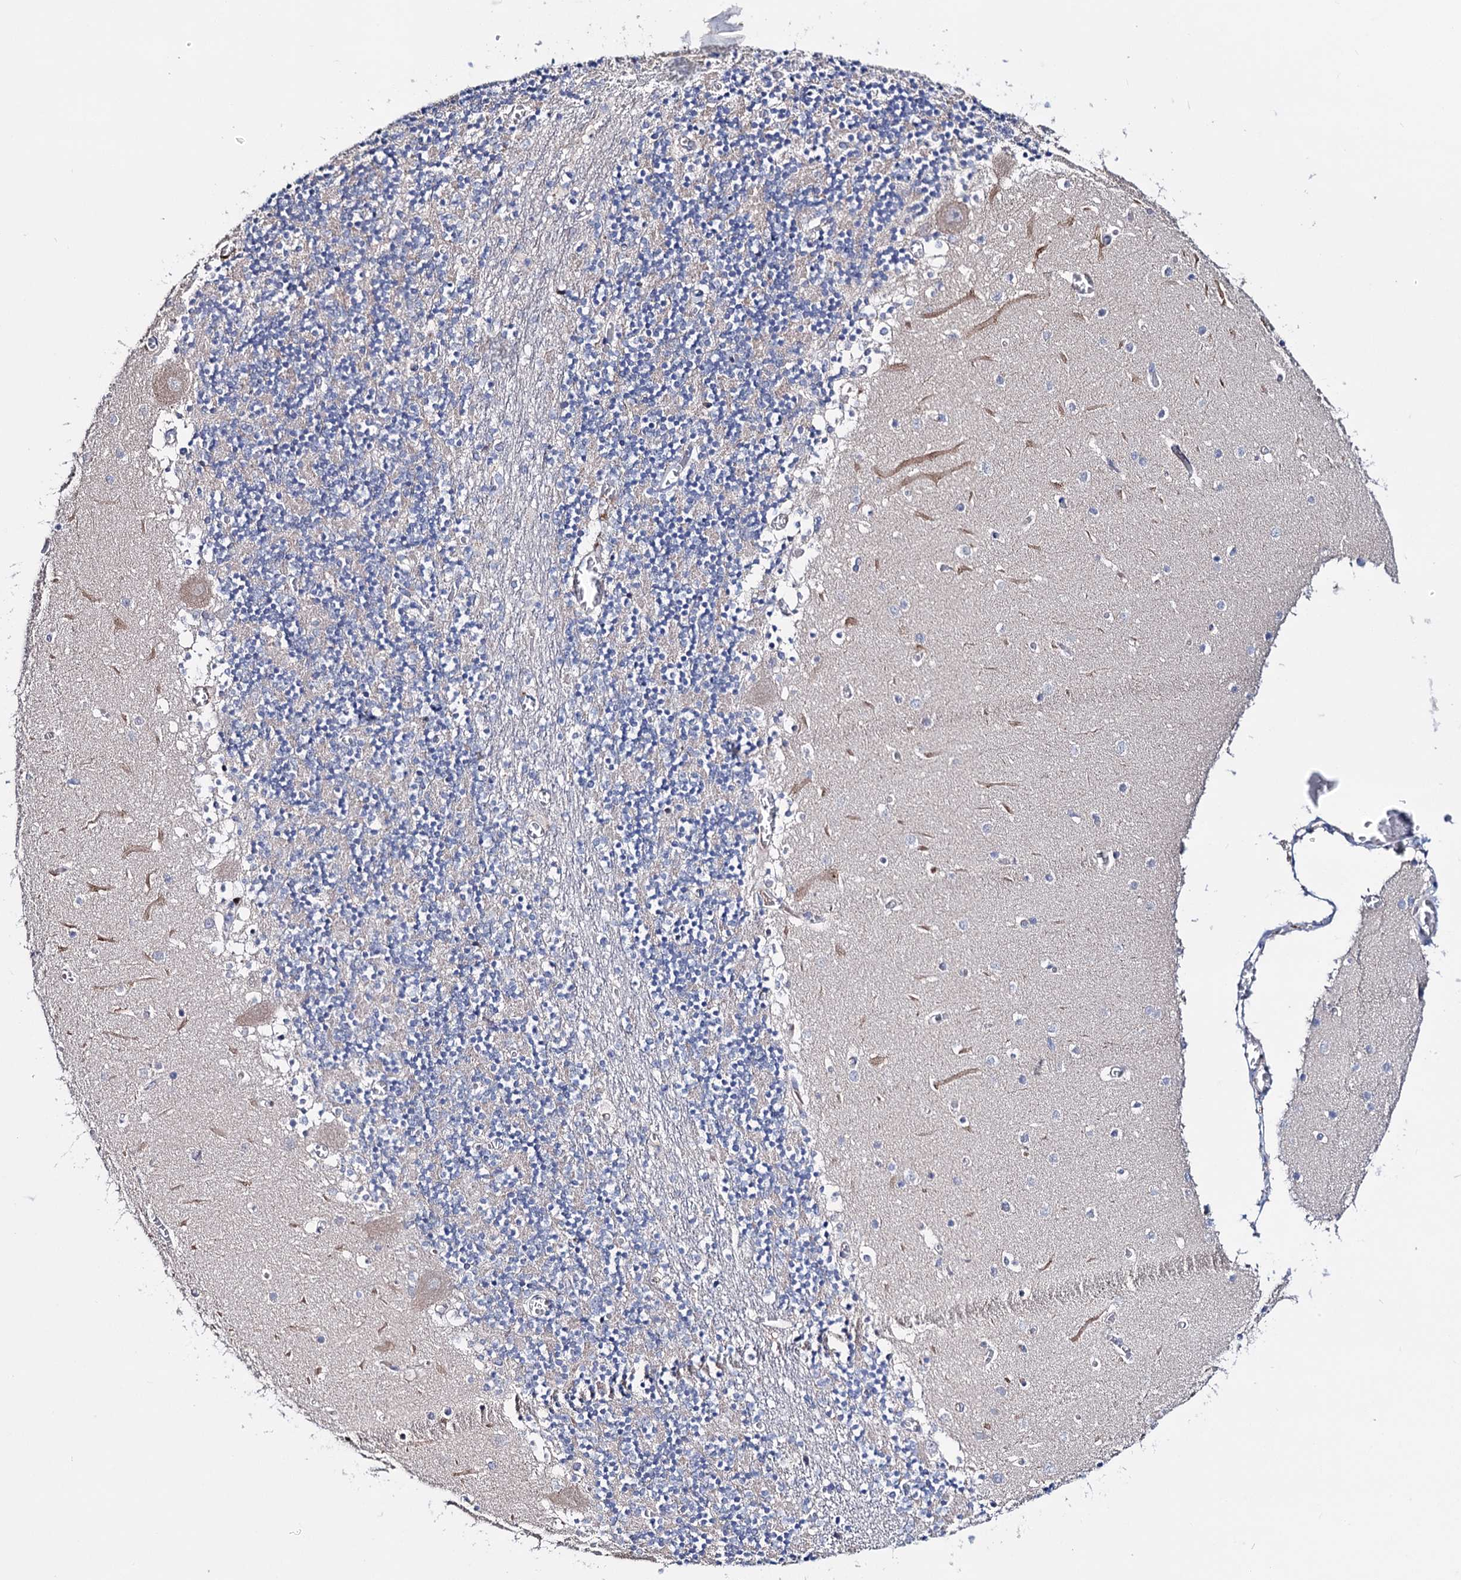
{"staining": {"intensity": "negative", "quantity": "none", "location": "none"}, "tissue": "cerebellum", "cell_type": "Cells in granular layer", "image_type": "normal", "snomed": [{"axis": "morphology", "description": "Normal tissue, NOS"}, {"axis": "topography", "description": "Cerebellum"}], "caption": "An image of cerebellum stained for a protein reveals no brown staining in cells in granular layer.", "gene": "PPP1R32", "patient": {"sex": "female", "age": 28}}